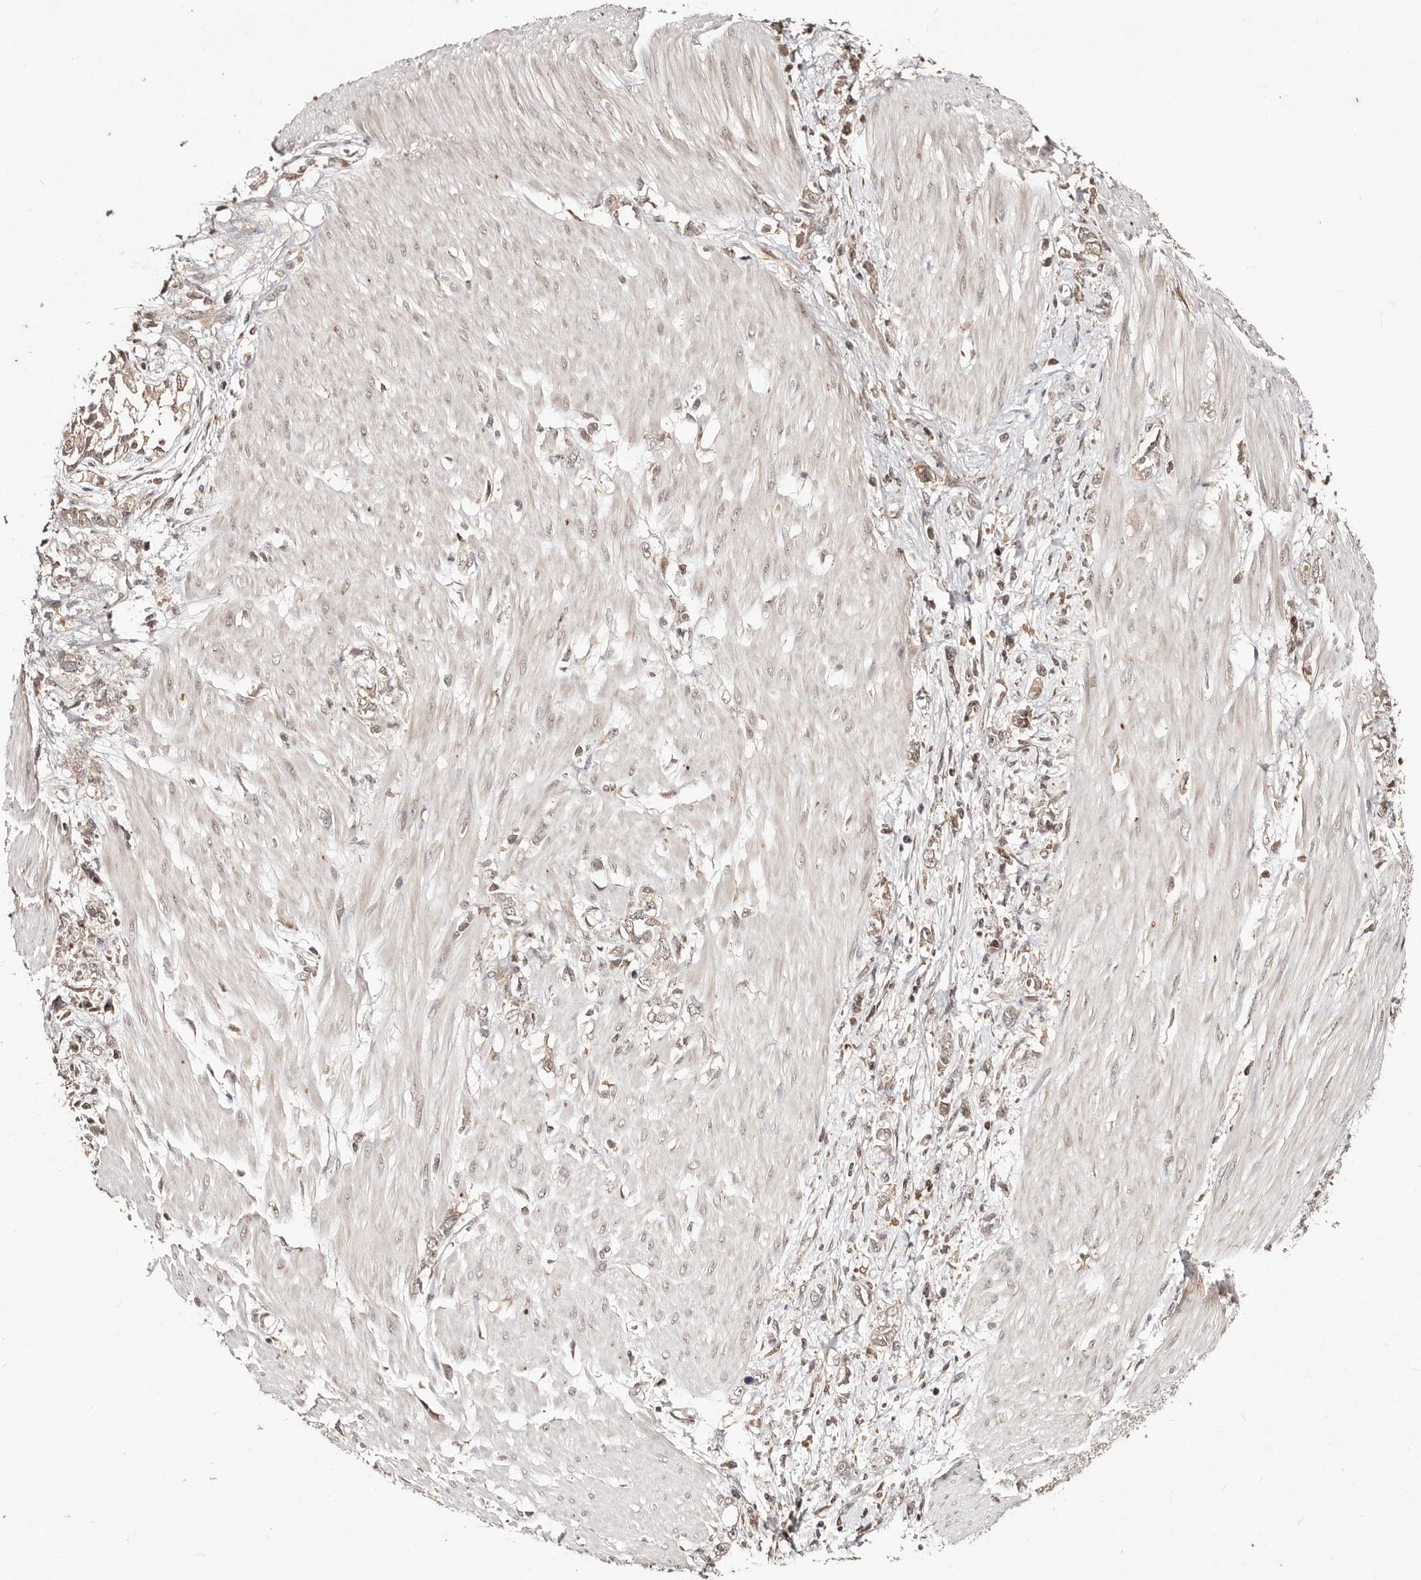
{"staining": {"intensity": "weak", "quantity": "<25%", "location": "cytoplasmic/membranous,nuclear"}, "tissue": "stomach cancer", "cell_type": "Tumor cells", "image_type": "cancer", "snomed": [{"axis": "morphology", "description": "Adenocarcinoma, NOS"}, {"axis": "topography", "description": "Stomach"}], "caption": "Tumor cells show no significant staining in stomach cancer. (DAB (3,3'-diaminobenzidine) IHC with hematoxylin counter stain).", "gene": "BICRAL", "patient": {"sex": "female", "age": 76}}